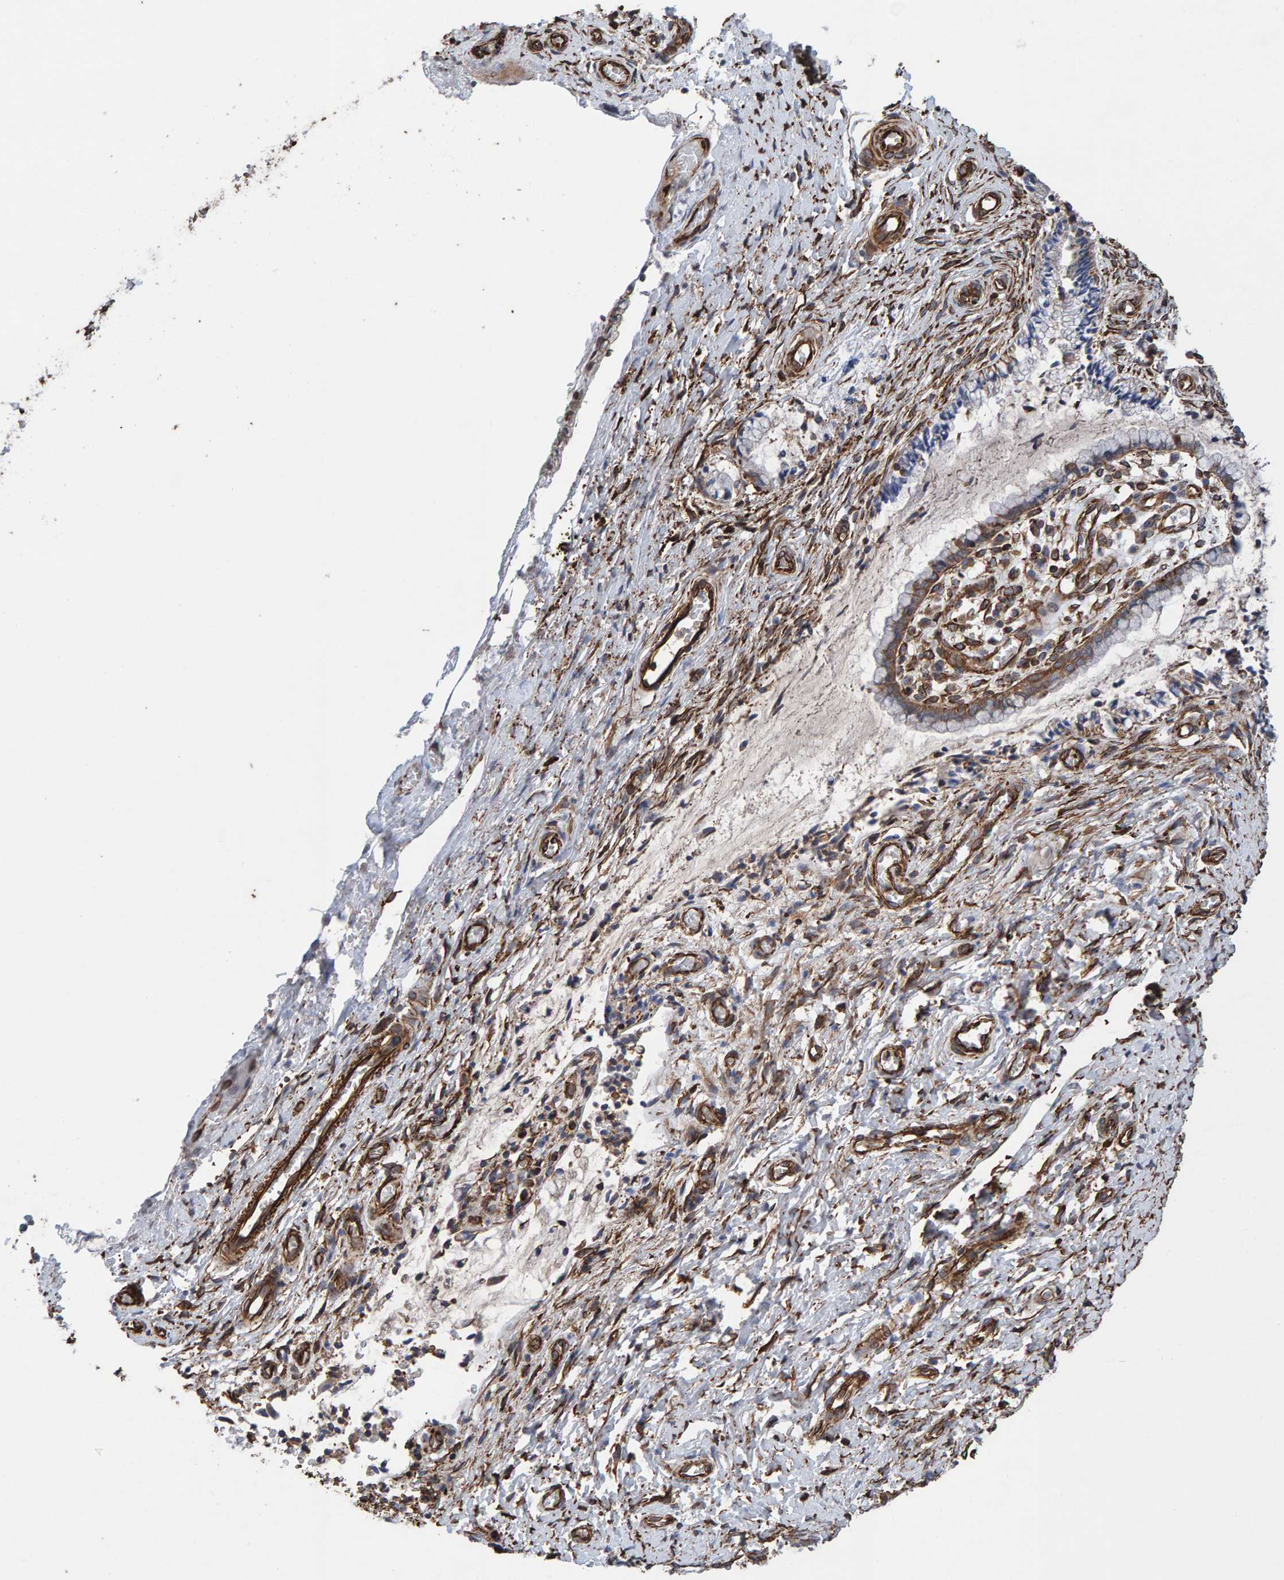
{"staining": {"intensity": "moderate", "quantity": "<25%", "location": "cytoplasmic/membranous"}, "tissue": "cervix", "cell_type": "Glandular cells", "image_type": "normal", "snomed": [{"axis": "morphology", "description": "Normal tissue, NOS"}, {"axis": "topography", "description": "Cervix"}], "caption": "Protein staining reveals moderate cytoplasmic/membranous positivity in approximately <25% of glandular cells in normal cervix.", "gene": "ZNF347", "patient": {"sex": "female", "age": 55}}